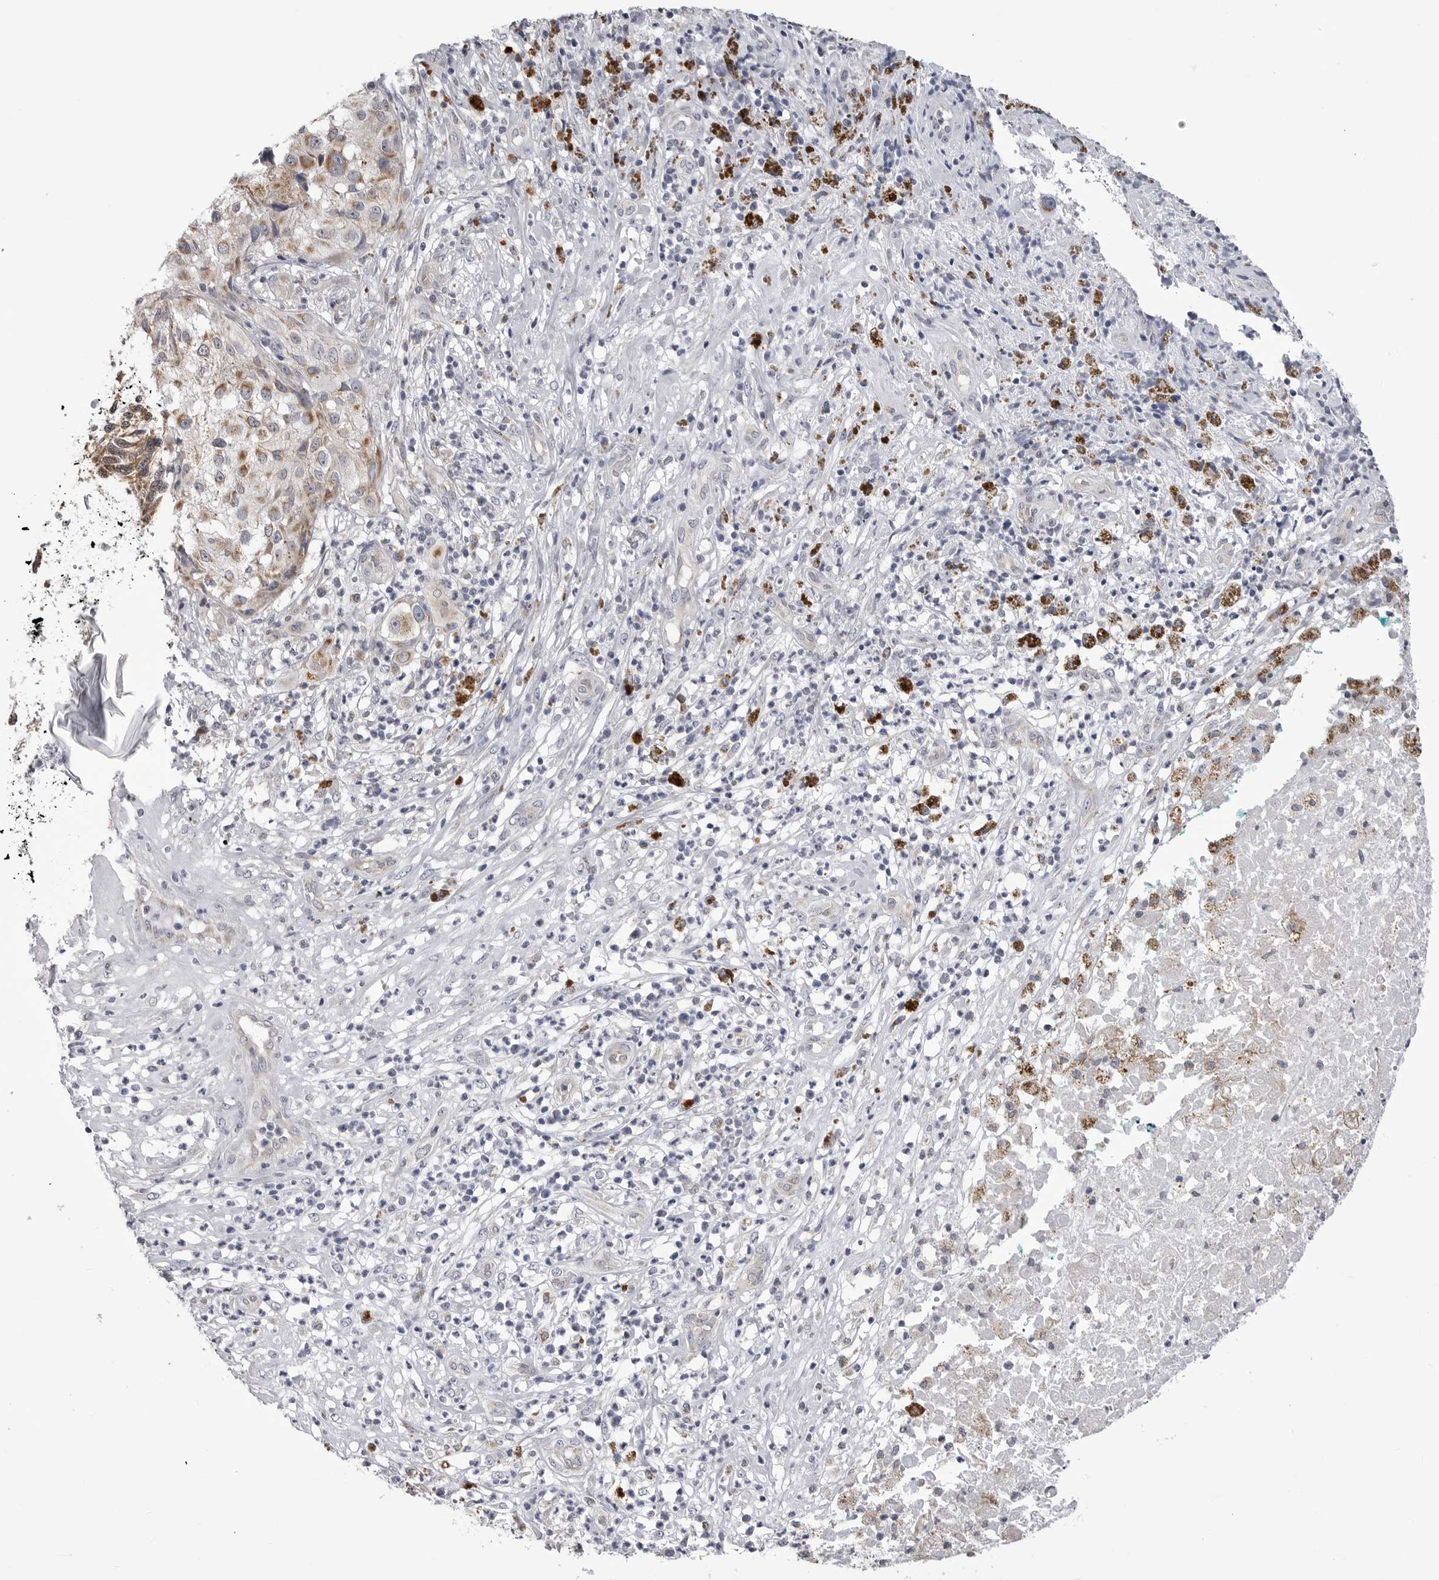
{"staining": {"intensity": "moderate", "quantity": "25%-75%", "location": "cytoplasmic/membranous"}, "tissue": "melanoma", "cell_type": "Tumor cells", "image_type": "cancer", "snomed": [{"axis": "morphology", "description": "Necrosis, NOS"}, {"axis": "morphology", "description": "Malignant melanoma, NOS"}, {"axis": "topography", "description": "Skin"}], "caption": "Melanoma stained for a protein displays moderate cytoplasmic/membranous positivity in tumor cells.", "gene": "FH", "patient": {"sex": "female", "age": 87}}